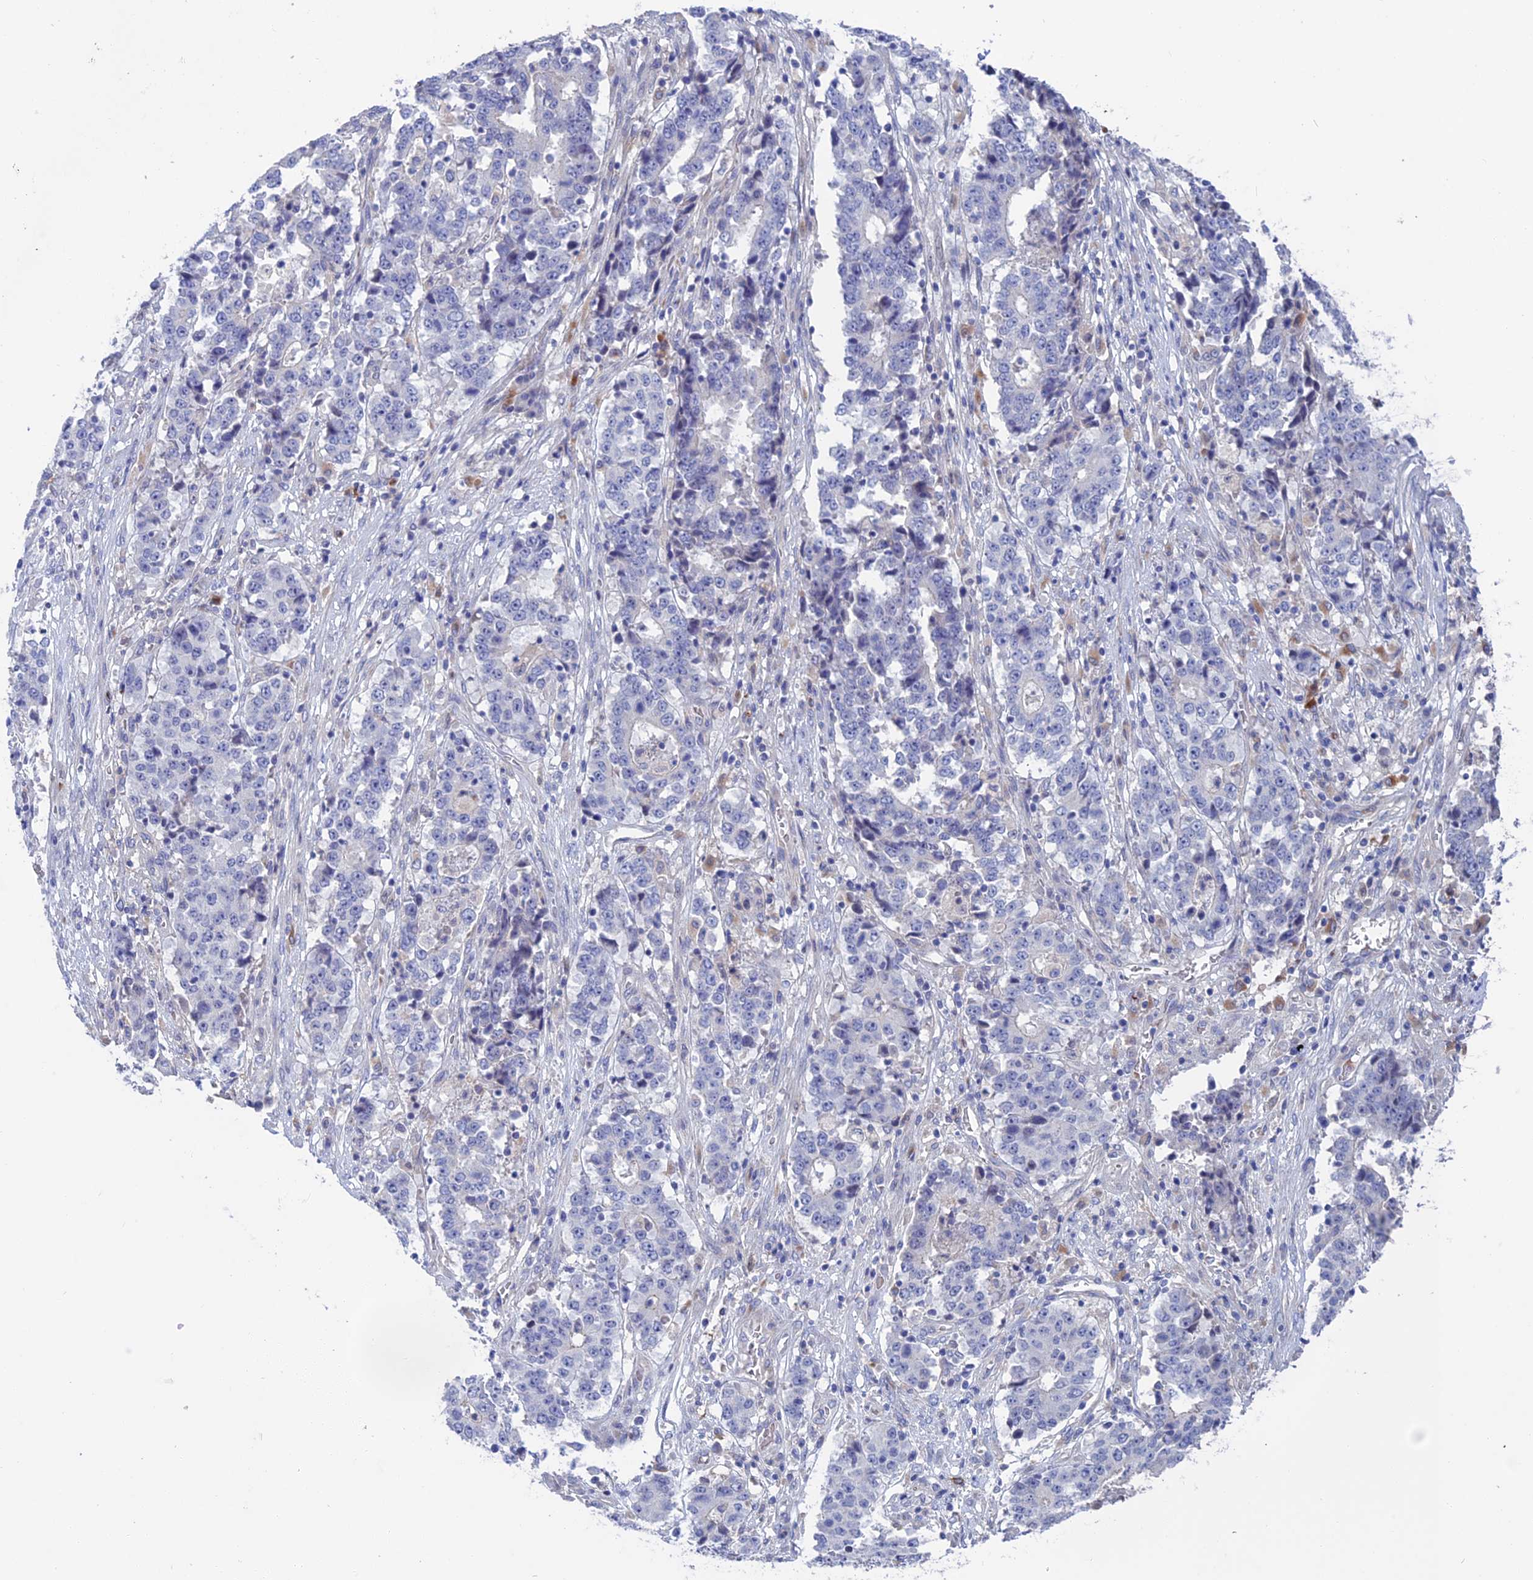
{"staining": {"intensity": "negative", "quantity": "none", "location": "none"}, "tissue": "stomach cancer", "cell_type": "Tumor cells", "image_type": "cancer", "snomed": [{"axis": "morphology", "description": "Adenocarcinoma, NOS"}, {"axis": "topography", "description": "Stomach"}], "caption": "A micrograph of human adenocarcinoma (stomach) is negative for staining in tumor cells. (DAB IHC visualized using brightfield microscopy, high magnification).", "gene": "SLC2A6", "patient": {"sex": "male", "age": 59}}